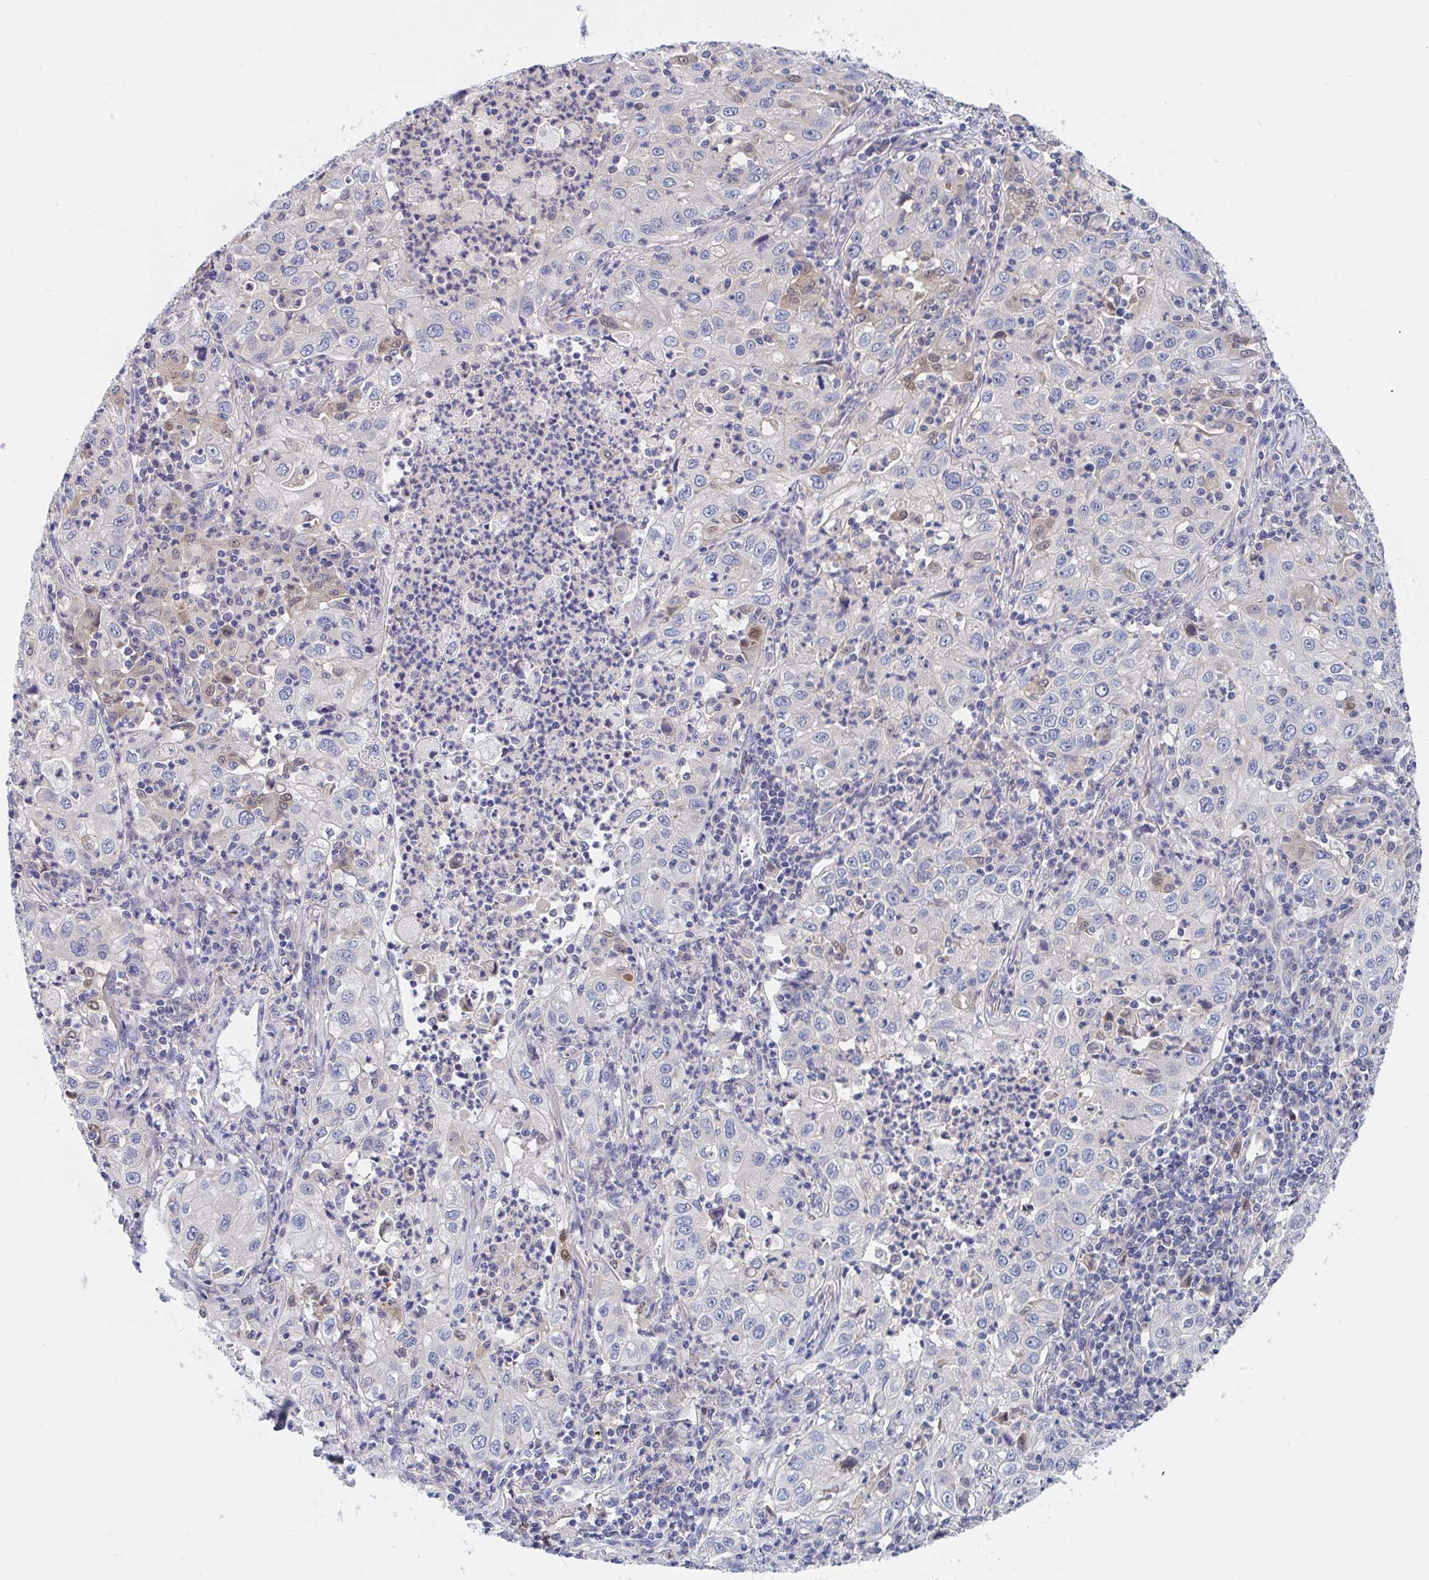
{"staining": {"intensity": "moderate", "quantity": "<25%", "location": "nuclear"}, "tissue": "lung cancer", "cell_type": "Tumor cells", "image_type": "cancer", "snomed": [{"axis": "morphology", "description": "Squamous cell carcinoma, NOS"}, {"axis": "topography", "description": "Lung"}], "caption": "Protein expression analysis of lung cancer (squamous cell carcinoma) demonstrates moderate nuclear positivity in about <25% of tumor cells.", "gene": "P2RX3", "patient": {"sex": "male", "age": 71}}